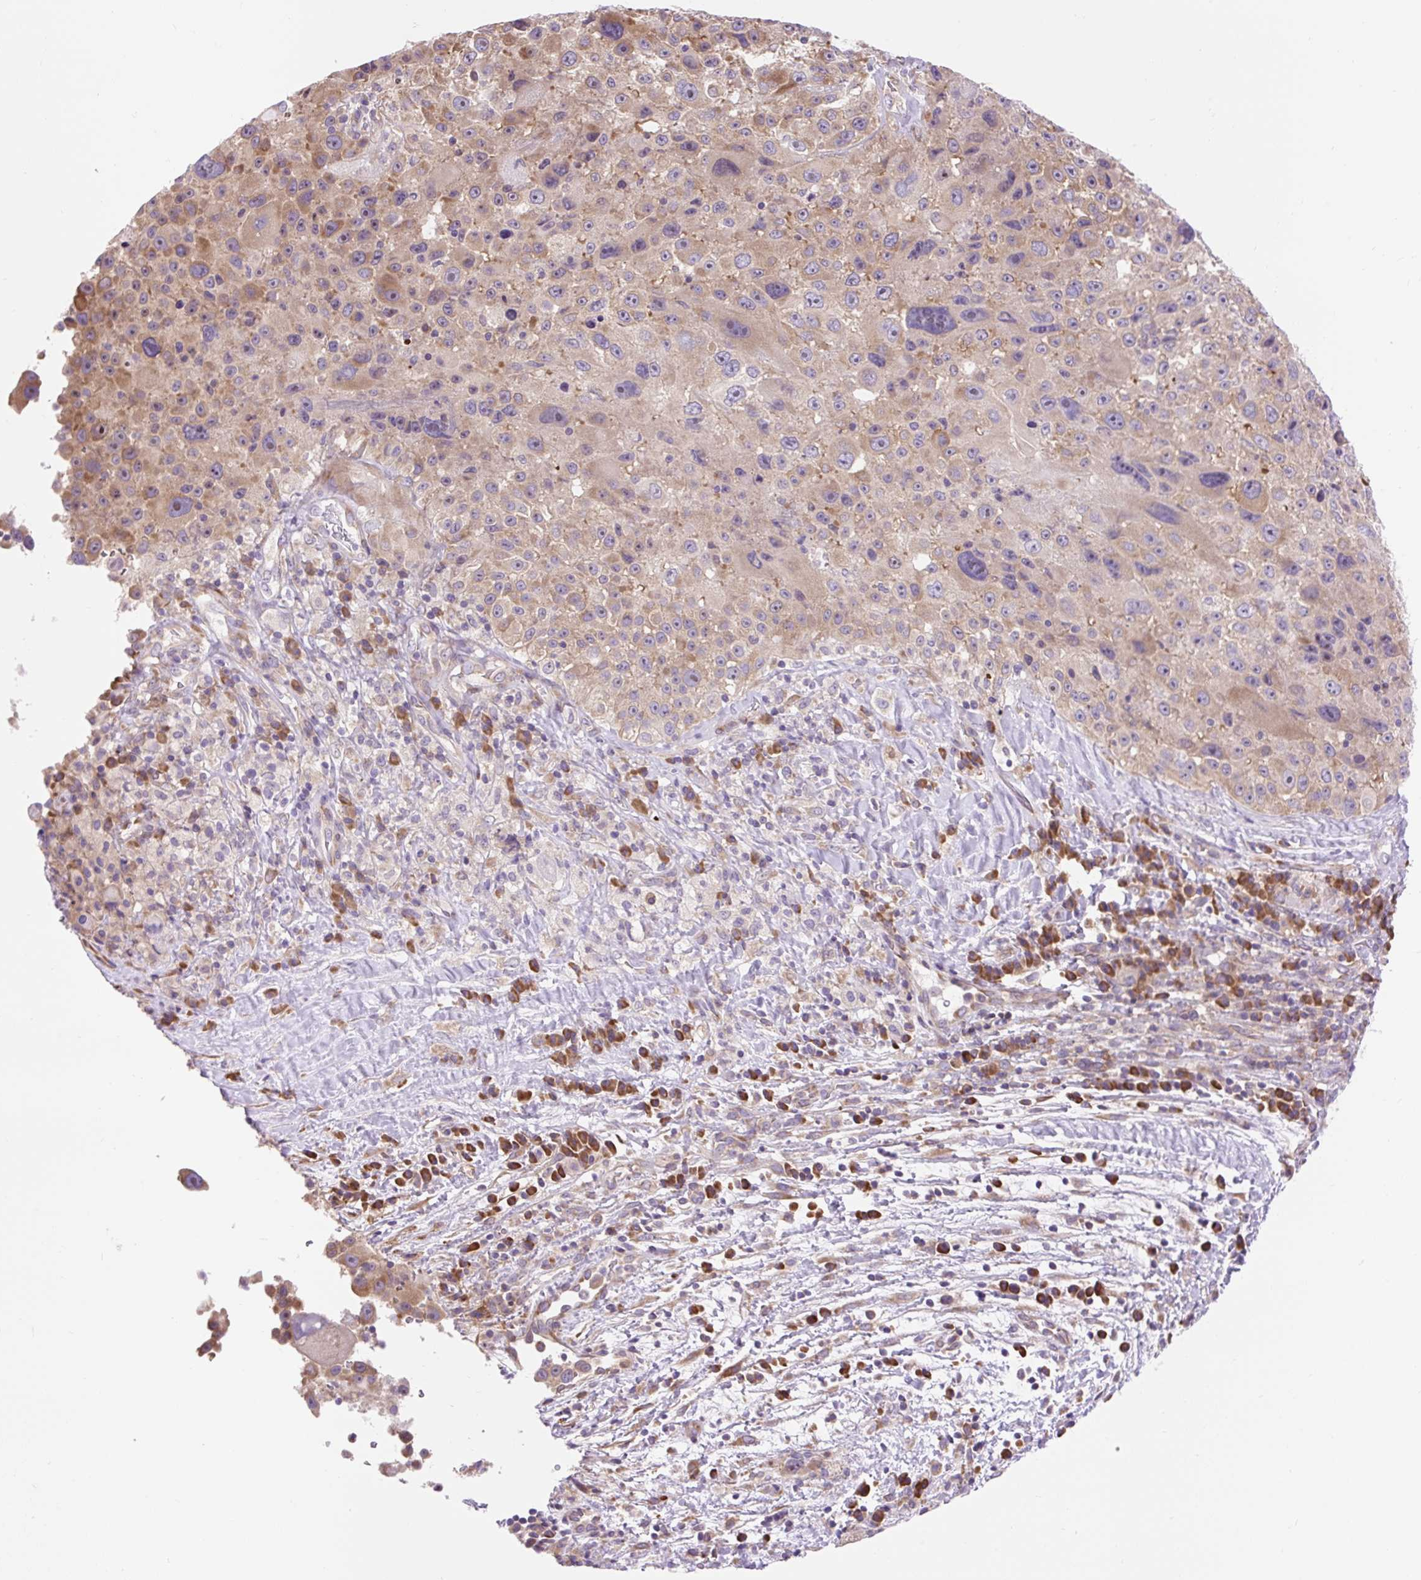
{"staining": {"intensity": "weak", "quantity": ">75%", "location": "cytoplasmic/membranous"}, "tissue": "melanoma", "cell_type": "Tumor cells", "image_type": "cancer", "snomed": [{"axis": "morphology", "description": "Malignant melanoma, Metastatic site"}, {"axis": "topography", "description": "Lymph node"}], "caption": "Melanoma stained with a protein marker reveals weak staining in tumor cells.", "gene": "GPR45", "patient": {"sex": "male", "age": 62}}